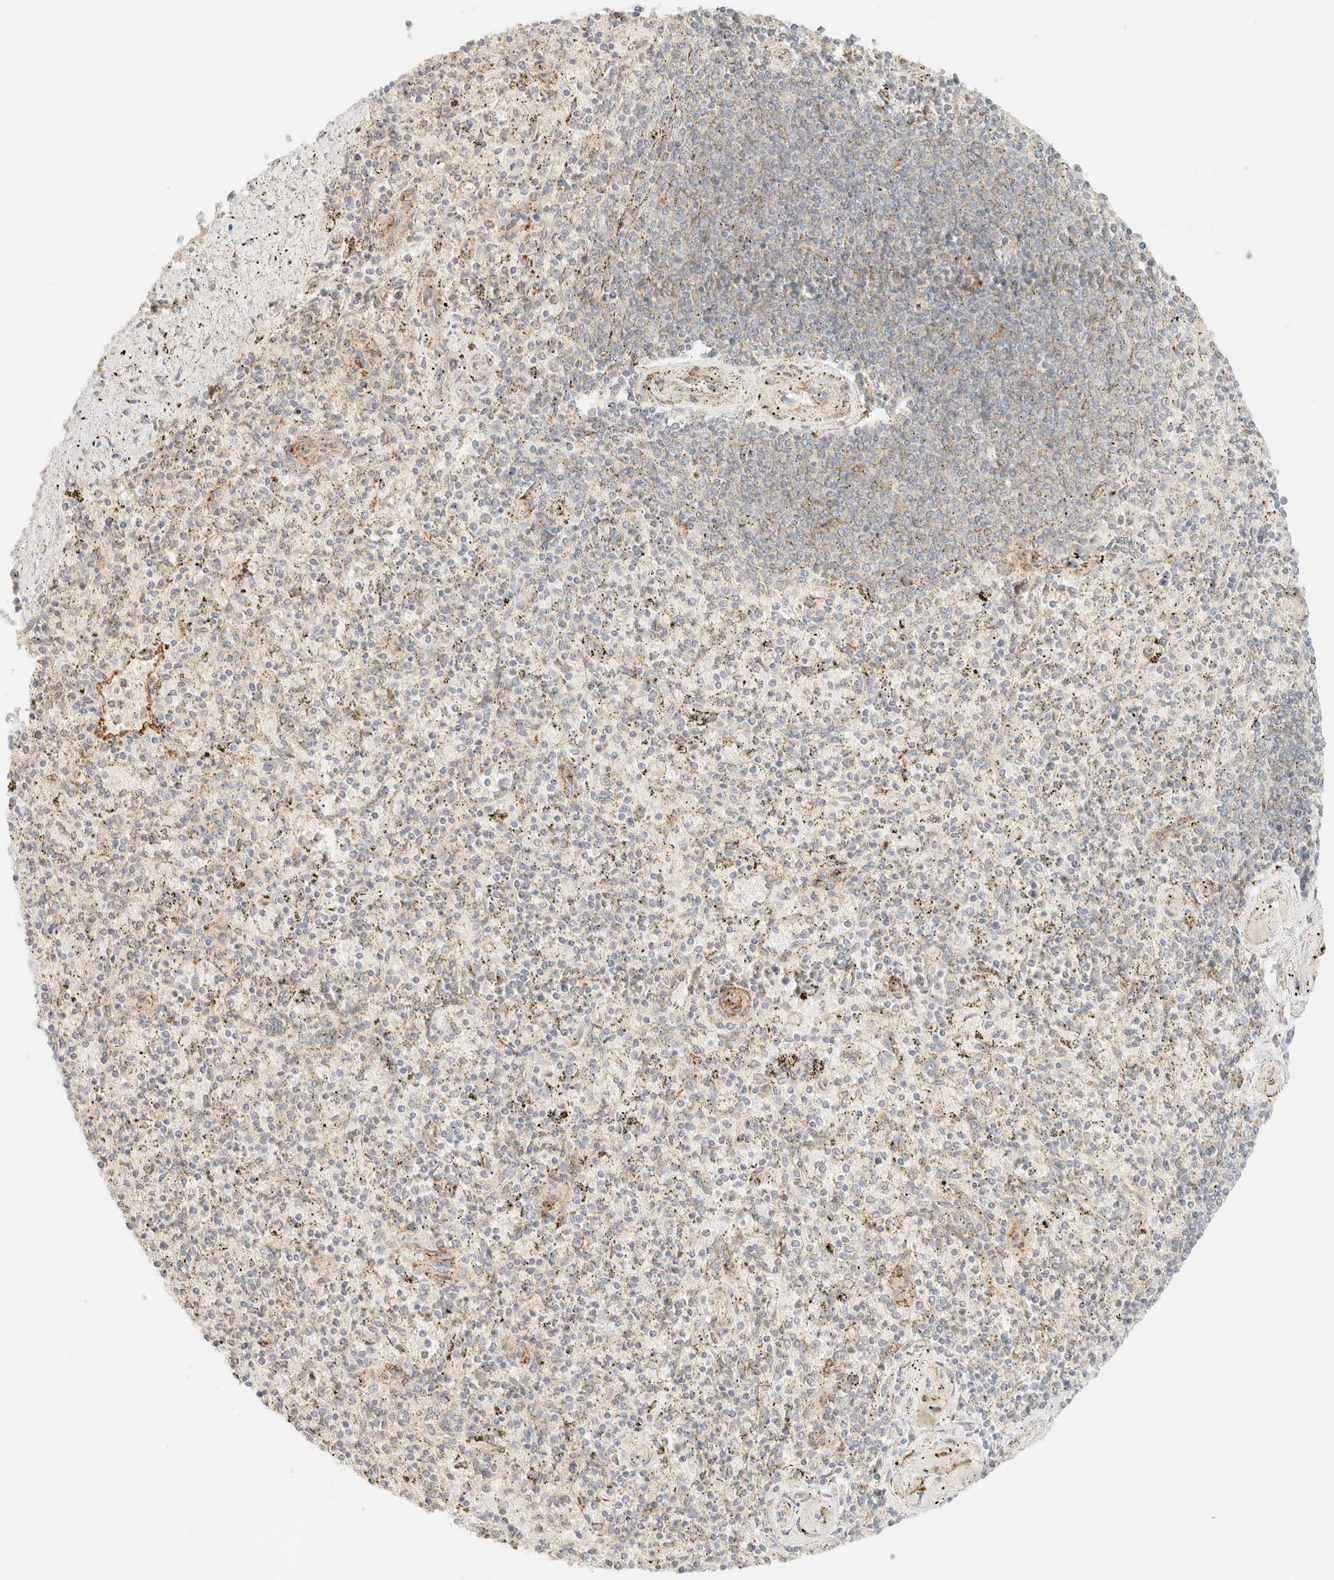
{"staining": {"intensity": "negative", "quantity": "none", "location": "none"}, "tissue": "spleen", "cell_type": "Cells in red pulp", "image_type": "normal", "snomed": [{"axis": "morphology", "description": "Normal tissue, NOS"}, {"axis": "topography", "description": "Spleen"}], "caption": "A high-resolution image shows immunohistochemistry staining of normal spleen, which displays no significant expression in cells in red pulp.", "gene": "SPARCL1", "patient": {"sex": "male", "age": 72}}